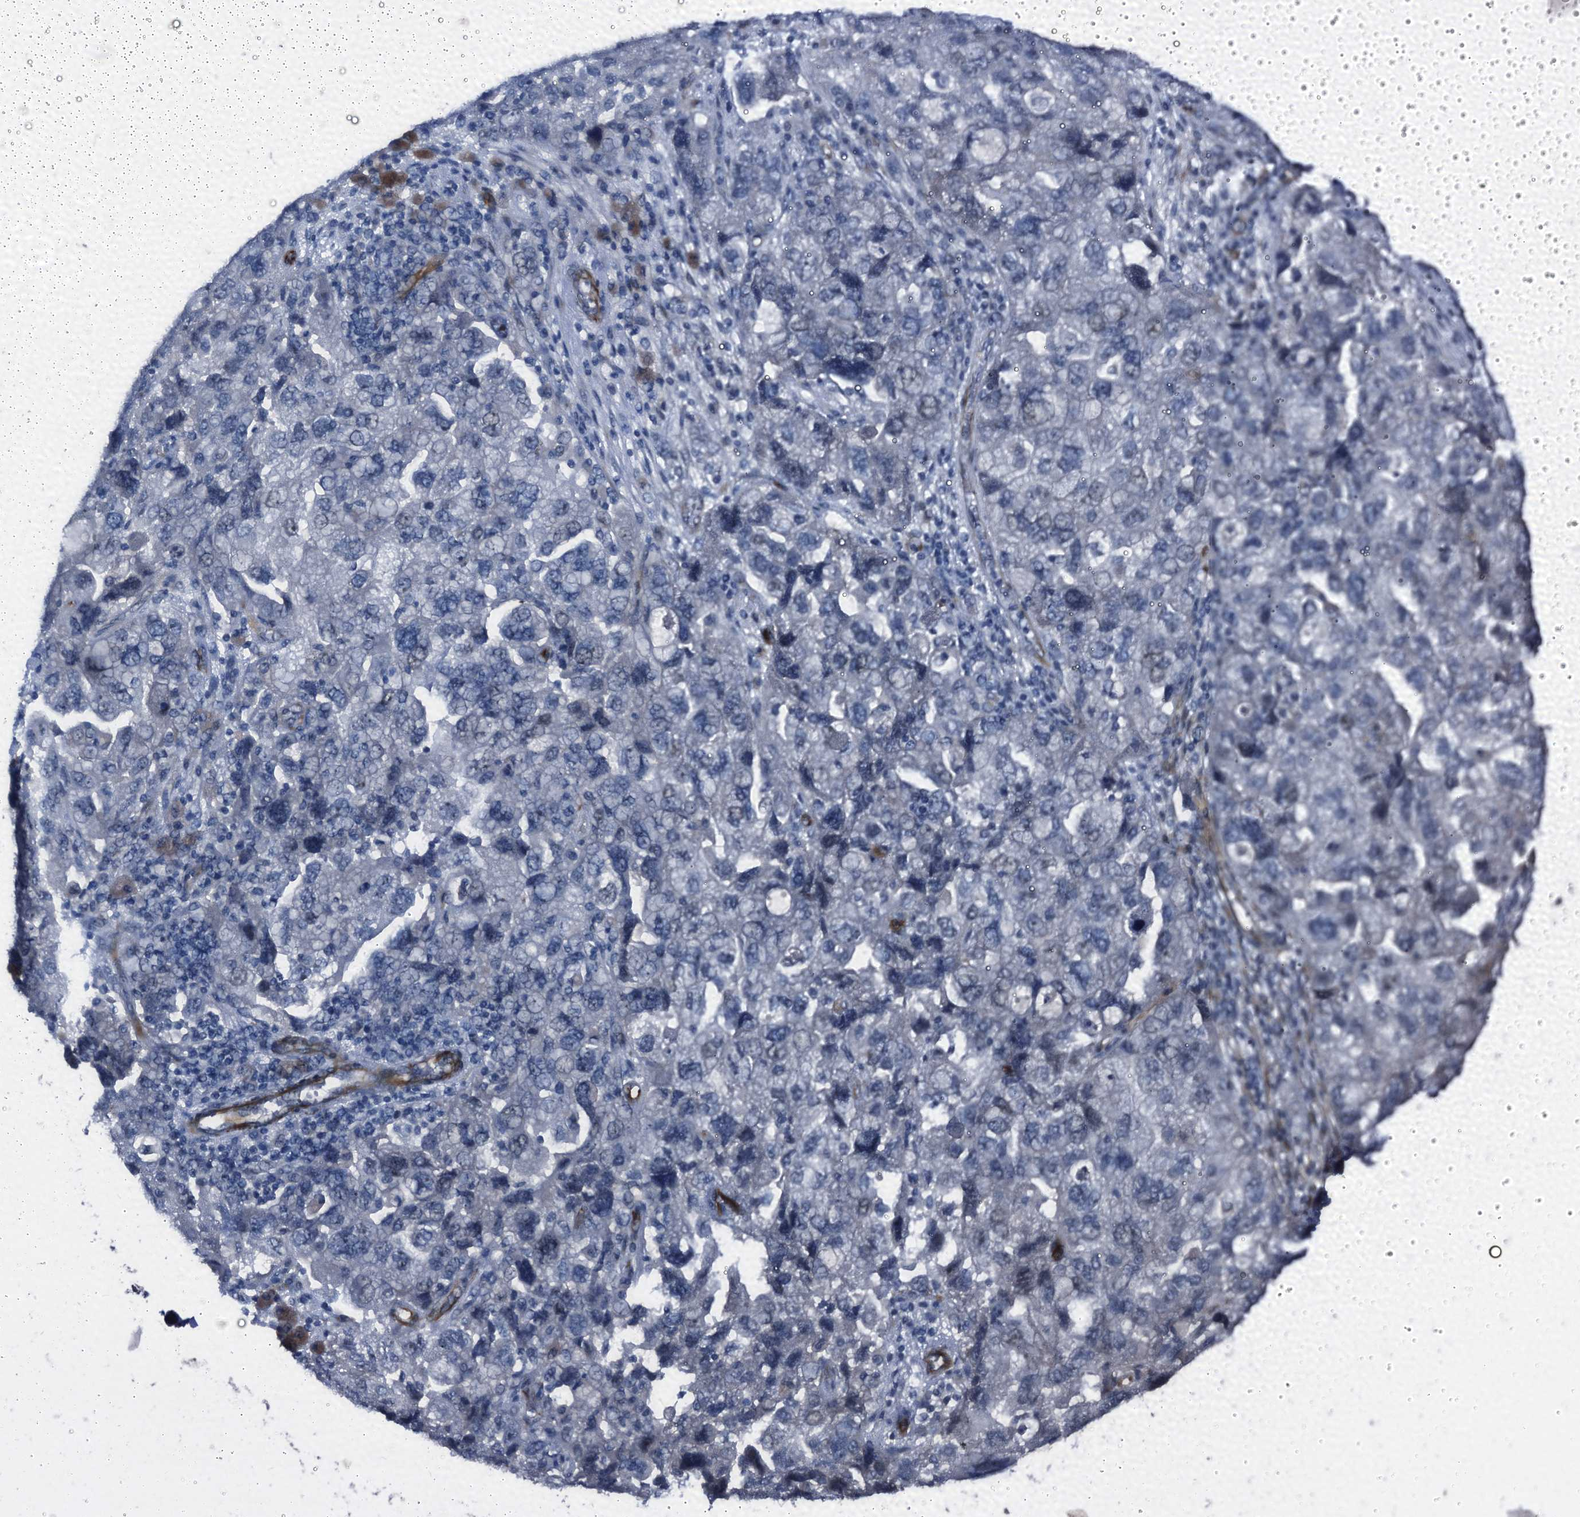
{"staining": {"intensity": "weak", "quantity": "<25%", "location": "nuclear"}, "tissue": "ovarian cancer", "cell_type": "Tumor cells", "image_type": "cancer", "snomed": [{"axis": "morphology", "description": "Carcinoma, NOS"}, {"axis": "morphology", "description": "Cystadenocarcinoma, serous, NOS"}, {"axis": "topography", "description": "Ovary"}], "caption": "IHC micrograph of neoplastic tissue: serous cystadenocarcinoma (ovarian) stained with DAB exhibits no significant protein staining in tumor cells.", "gene": "EMG1", "patient": {"sex": "female", "age": 69}}